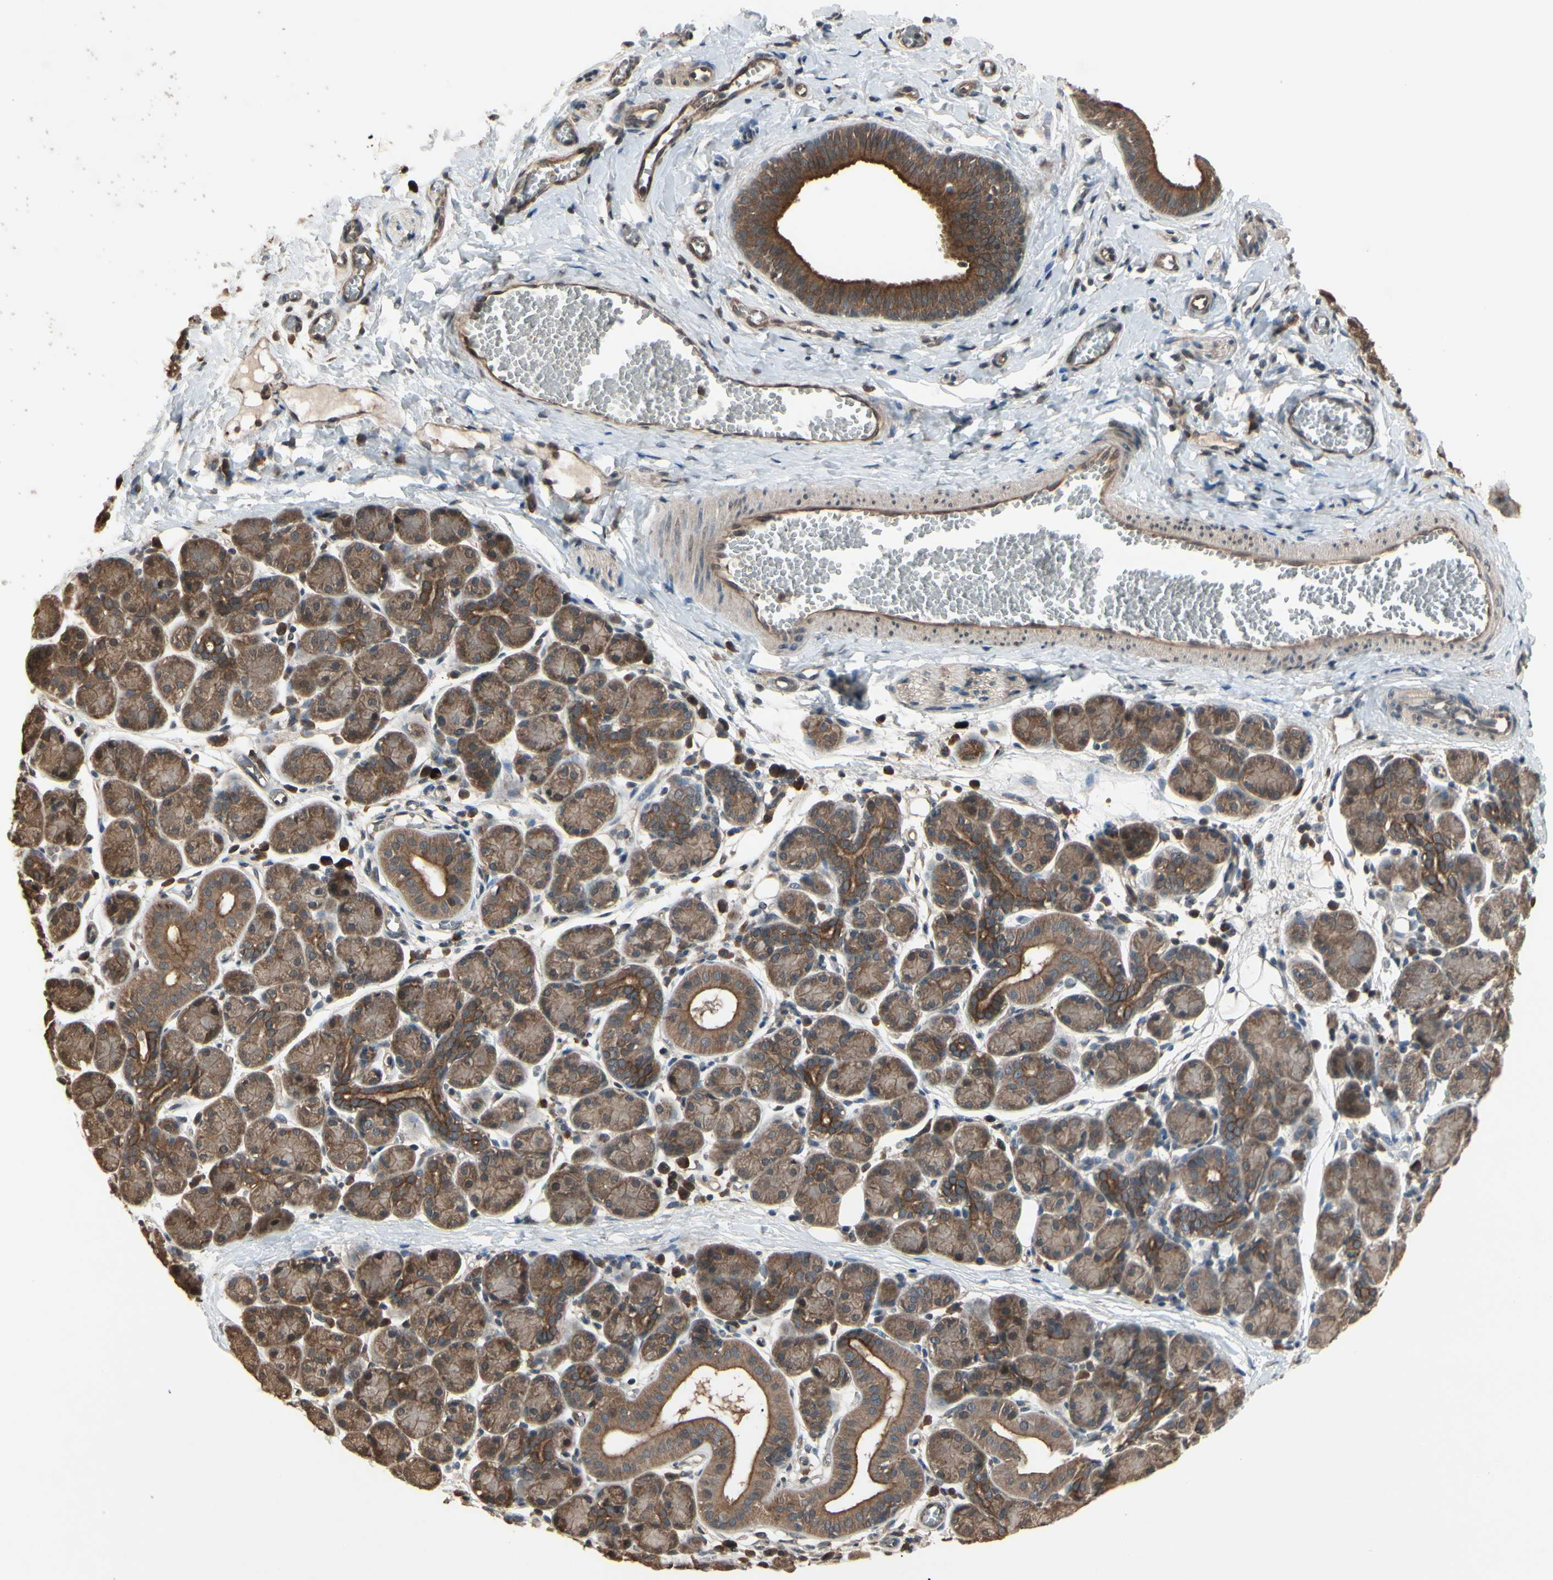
{"staining": {"intensity": "moderate", "quantity": ">75%", "location": "cytoplasmic/membranous,nuclear"}, "tissue": "salivary gland", "cell_type": "Glandular cells", "image_type": "normal", "snomed": [{"axis": "morphology", "description": "Normal tissue, NOS"}, {"axis": "morphology", "description": "Inflammation, NOS"}, {"axis": "topography", "description": "Lymph node"}, {"axis": "topography", "description": "Salivary gland"}], "caption": "About >75% of glandular cells in benign salivary gland exhibit moderate cytoplasmic/membranous,nuclear protein positivity as visualized by brown immunohistochemical staining.", "gene": "PNPLA7", "patient": {"sex": "male", "age": 3}}